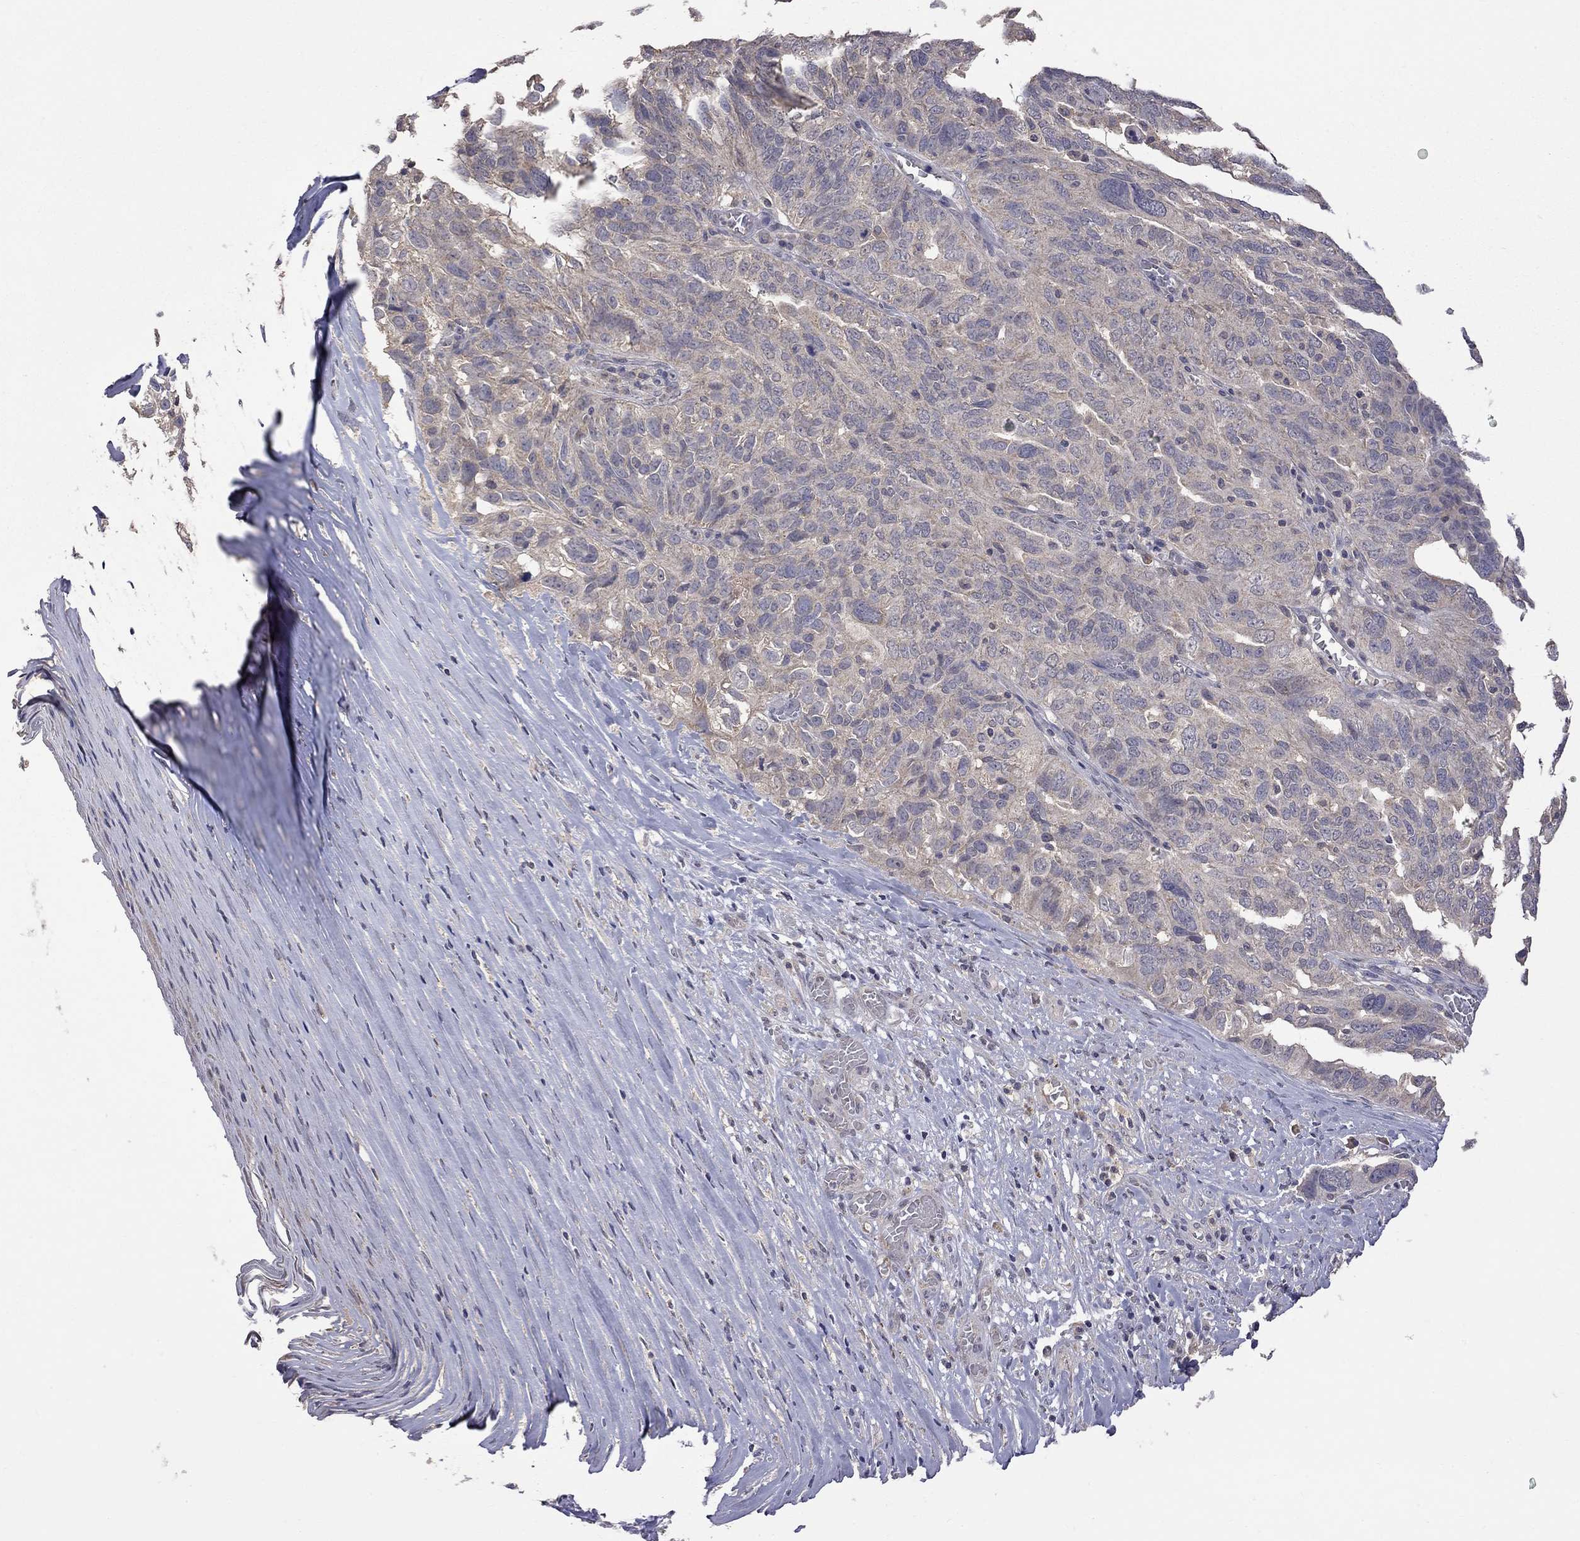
{"staining": {"intensity": "weak", "quantity": "25%-75%", "location": "cytoplasmic/membranous"}, "tissue": "ovarian cancer", "cell_type": "Tumor cells", "image_type": "cancer", "snomed": [{"axis": "morphology", "description": "Carcinoma, endometroid"}, {"axis": "topography", "description": "Soft tissue"}, {"axis": "topography", "description": "Ovary"}], "caption": "About 25%-75% of tumor cells in ovarian endometroid carcinoma reveal weak cytoplasmic/membranous protein expression as visualized by brown immunohistochemical staining.", "gene": "HTR6", "patient": {"sex": "female", "age": 52}}